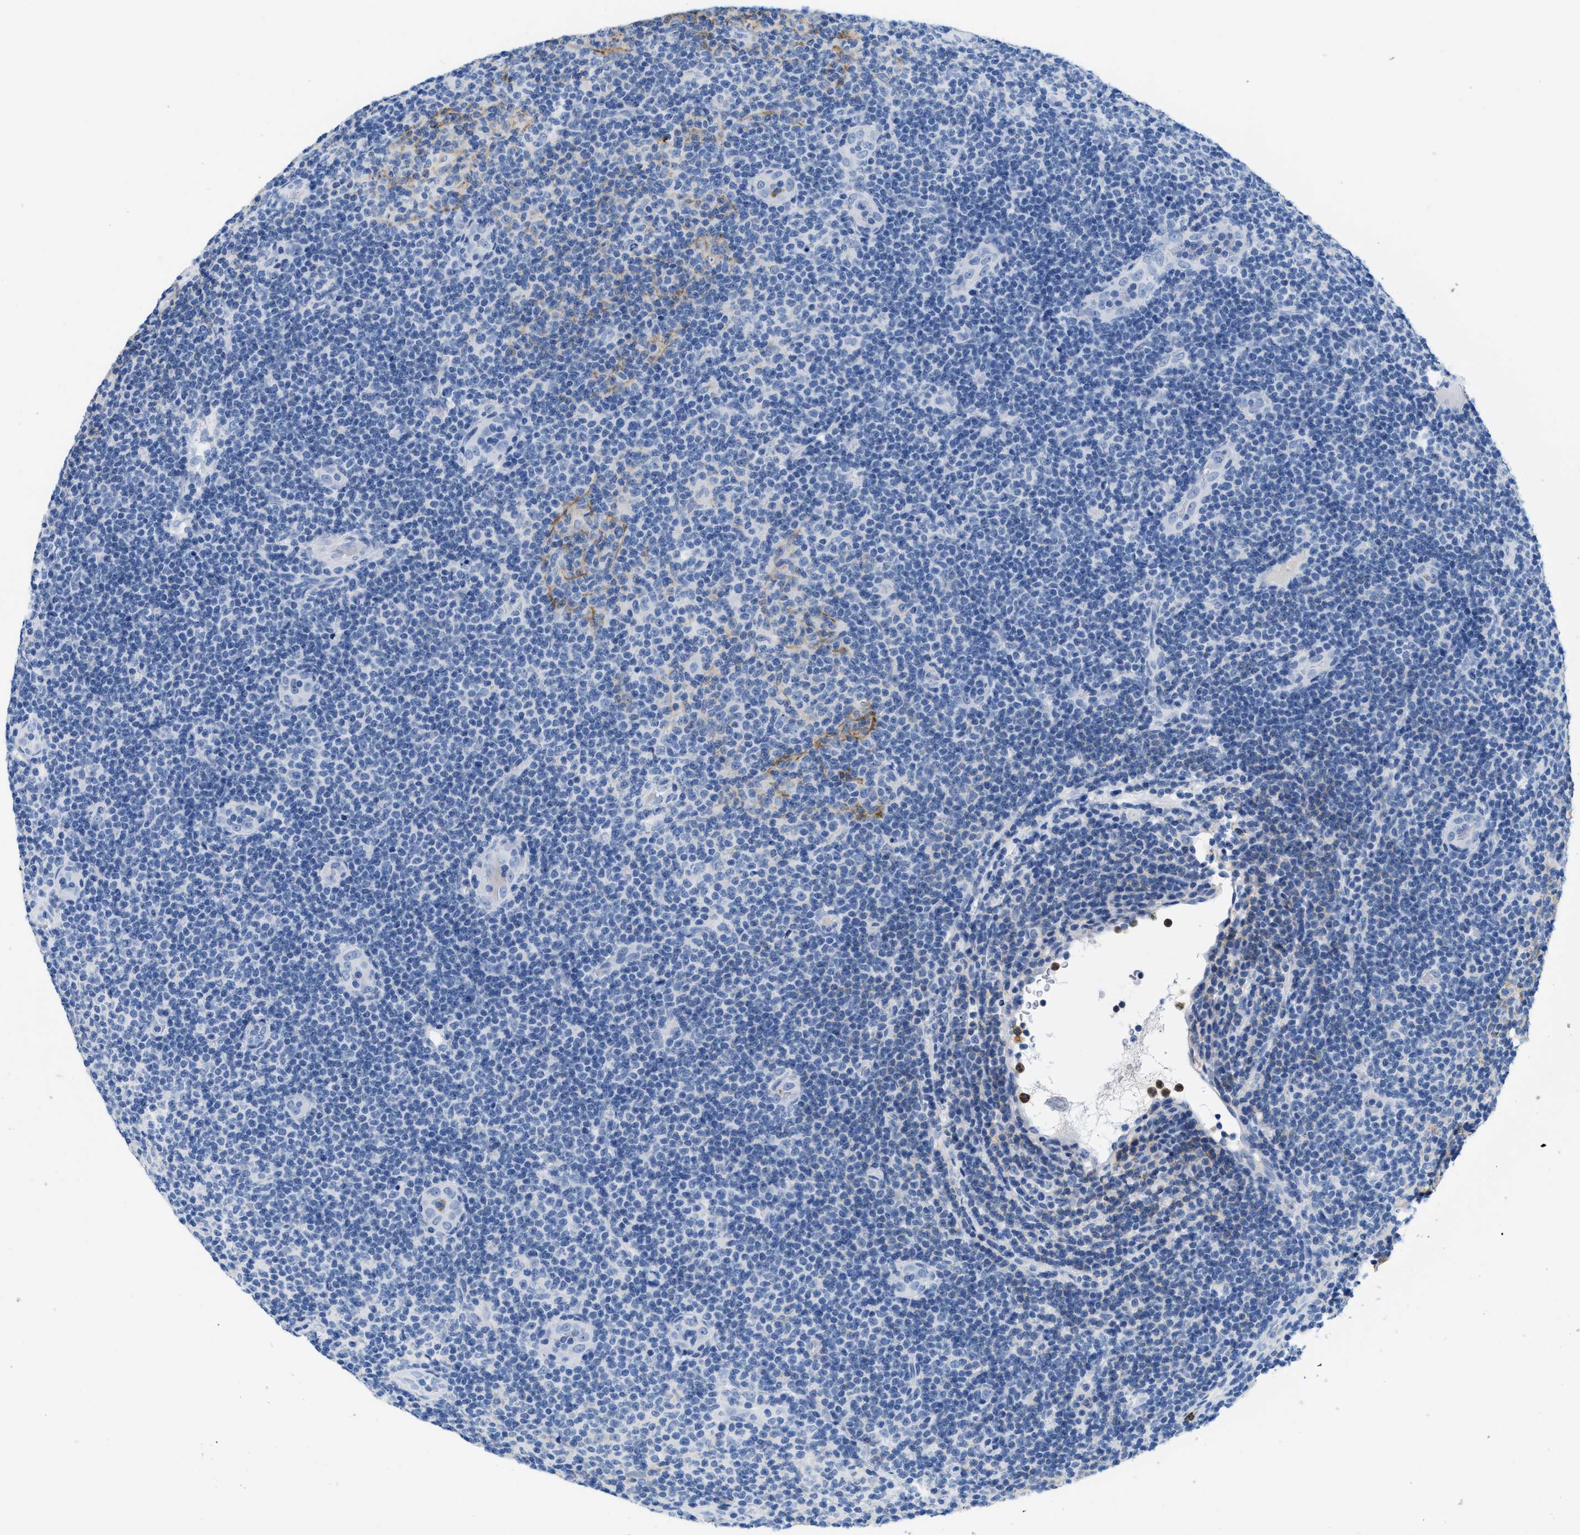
{"staining": {"intensity": "moderate", "quantity": "<25%", "location": "cytoplasmic/membranous"}, "tissue": "lymphoma", "cell_type": "Tumor cells", "image_type": "cancer", "snomed": [{"axis": "morphology", "description": "Malignant lymphoma, non-Hodgkin's type, Low grade"}, {"axis": "topography", "description": "Lymph node"}], "caption": "Moderate cytoplasmic/membranous staining is seen in approximately <25% of tumor cells in malignant lymphoma, non-Hodgkin's type (low-grade). The staining was performed using DAB (3,3'-diaminobenzidine), with brown indicating positive protein expression. Nuclei are stained blue with hematoxylin.", "gene": "CR1", "patient": {"sex": "male", "age": 83}}